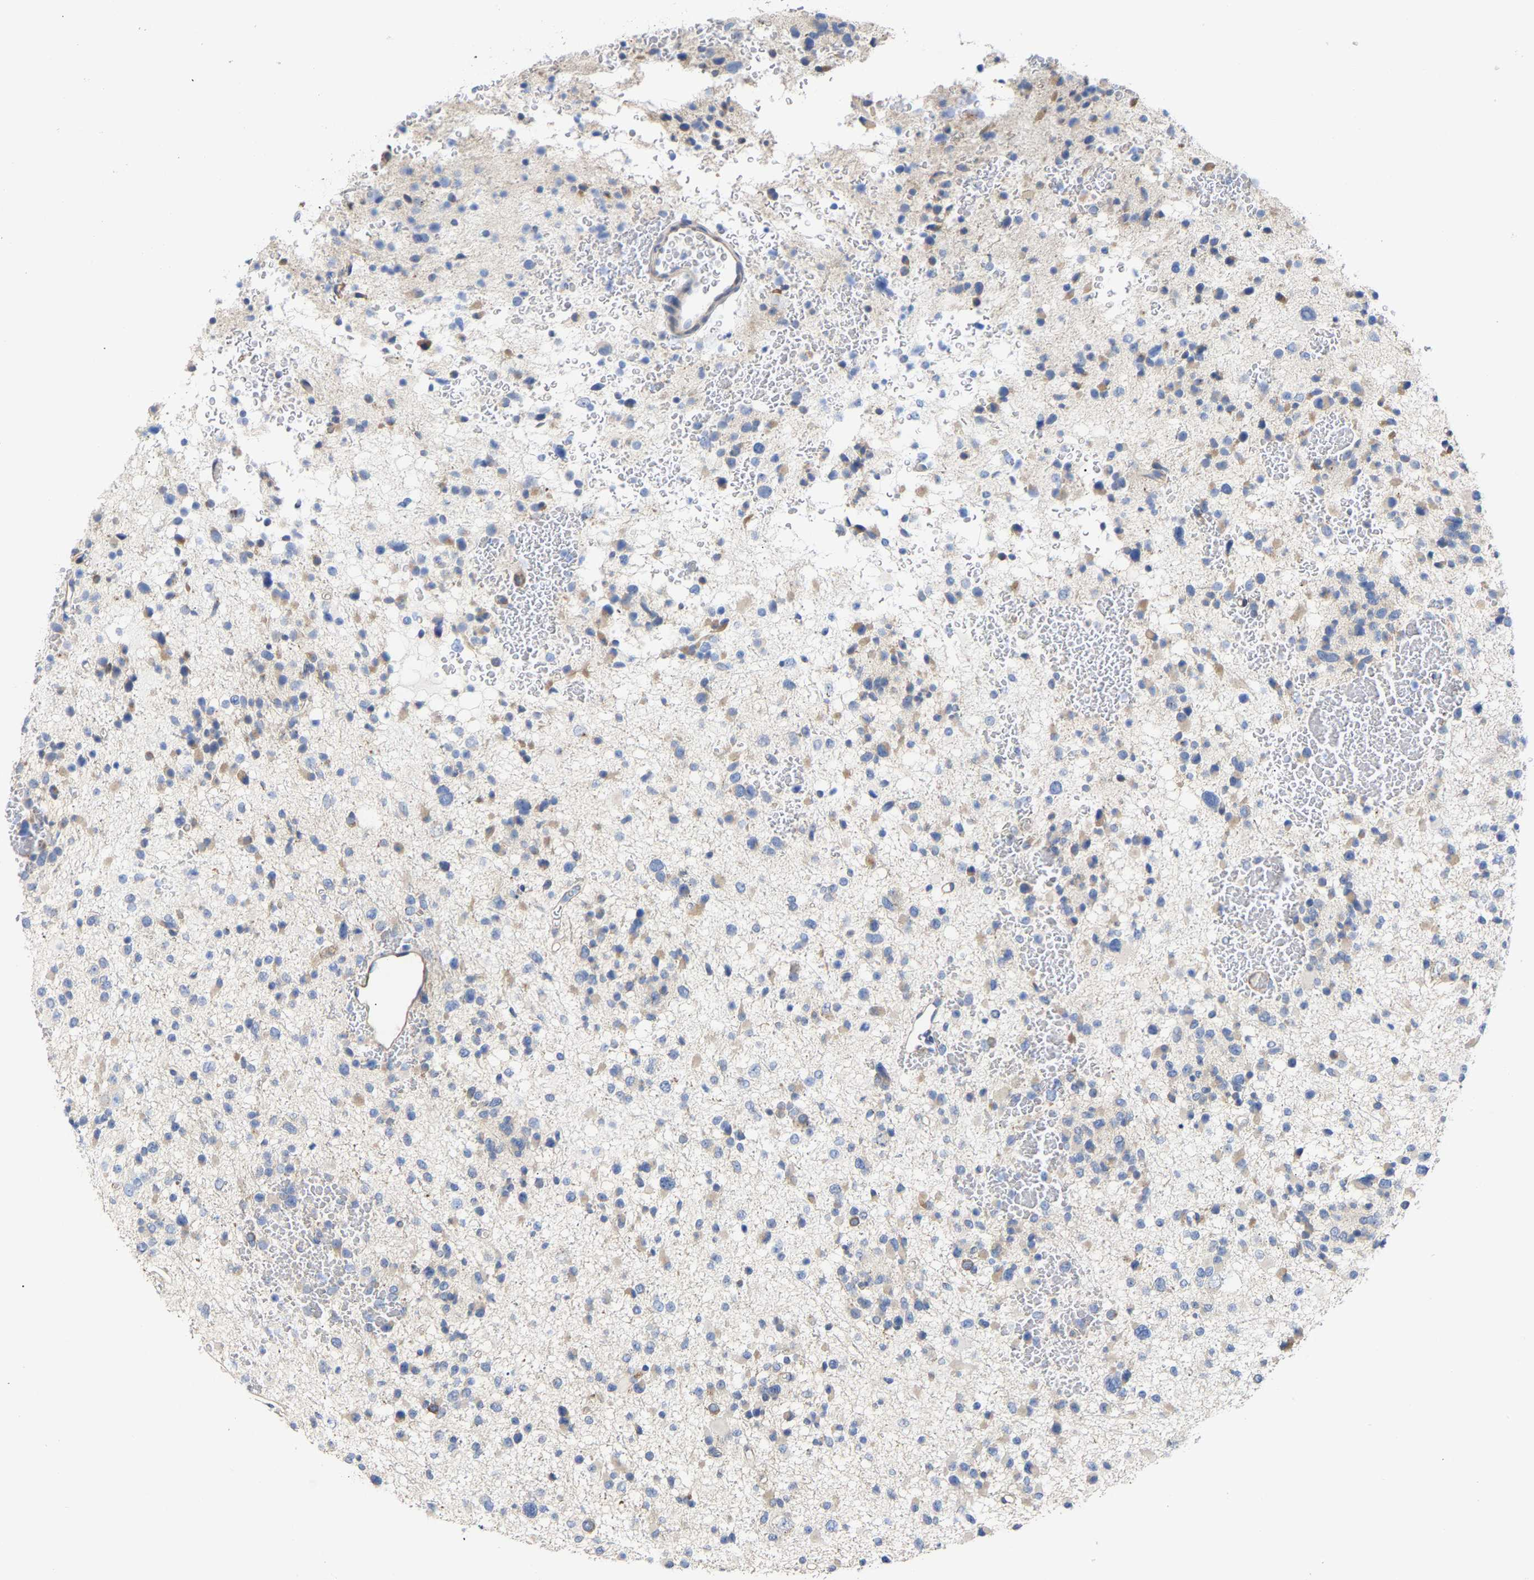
{"staining": {"intensity": "weak", "quantity": "<25%", "location": "cytoplasmic/membranous"}, "tissue": "glioma", "cell_type": "Tumor cells", "image_type": "cancer", "snomed": [{"axis": "morphology", "description": "Glioma, malignant, Low grade"}, {"axis": "topography", "description": "Brain"}], "caption": "Glioma was stained to show a protein in brown. There is no significant staining in tumor cells. Nuclei are stained in blue.", "gene": "PPP1R15A", "patient": {"sex": "female", "age": 22}}